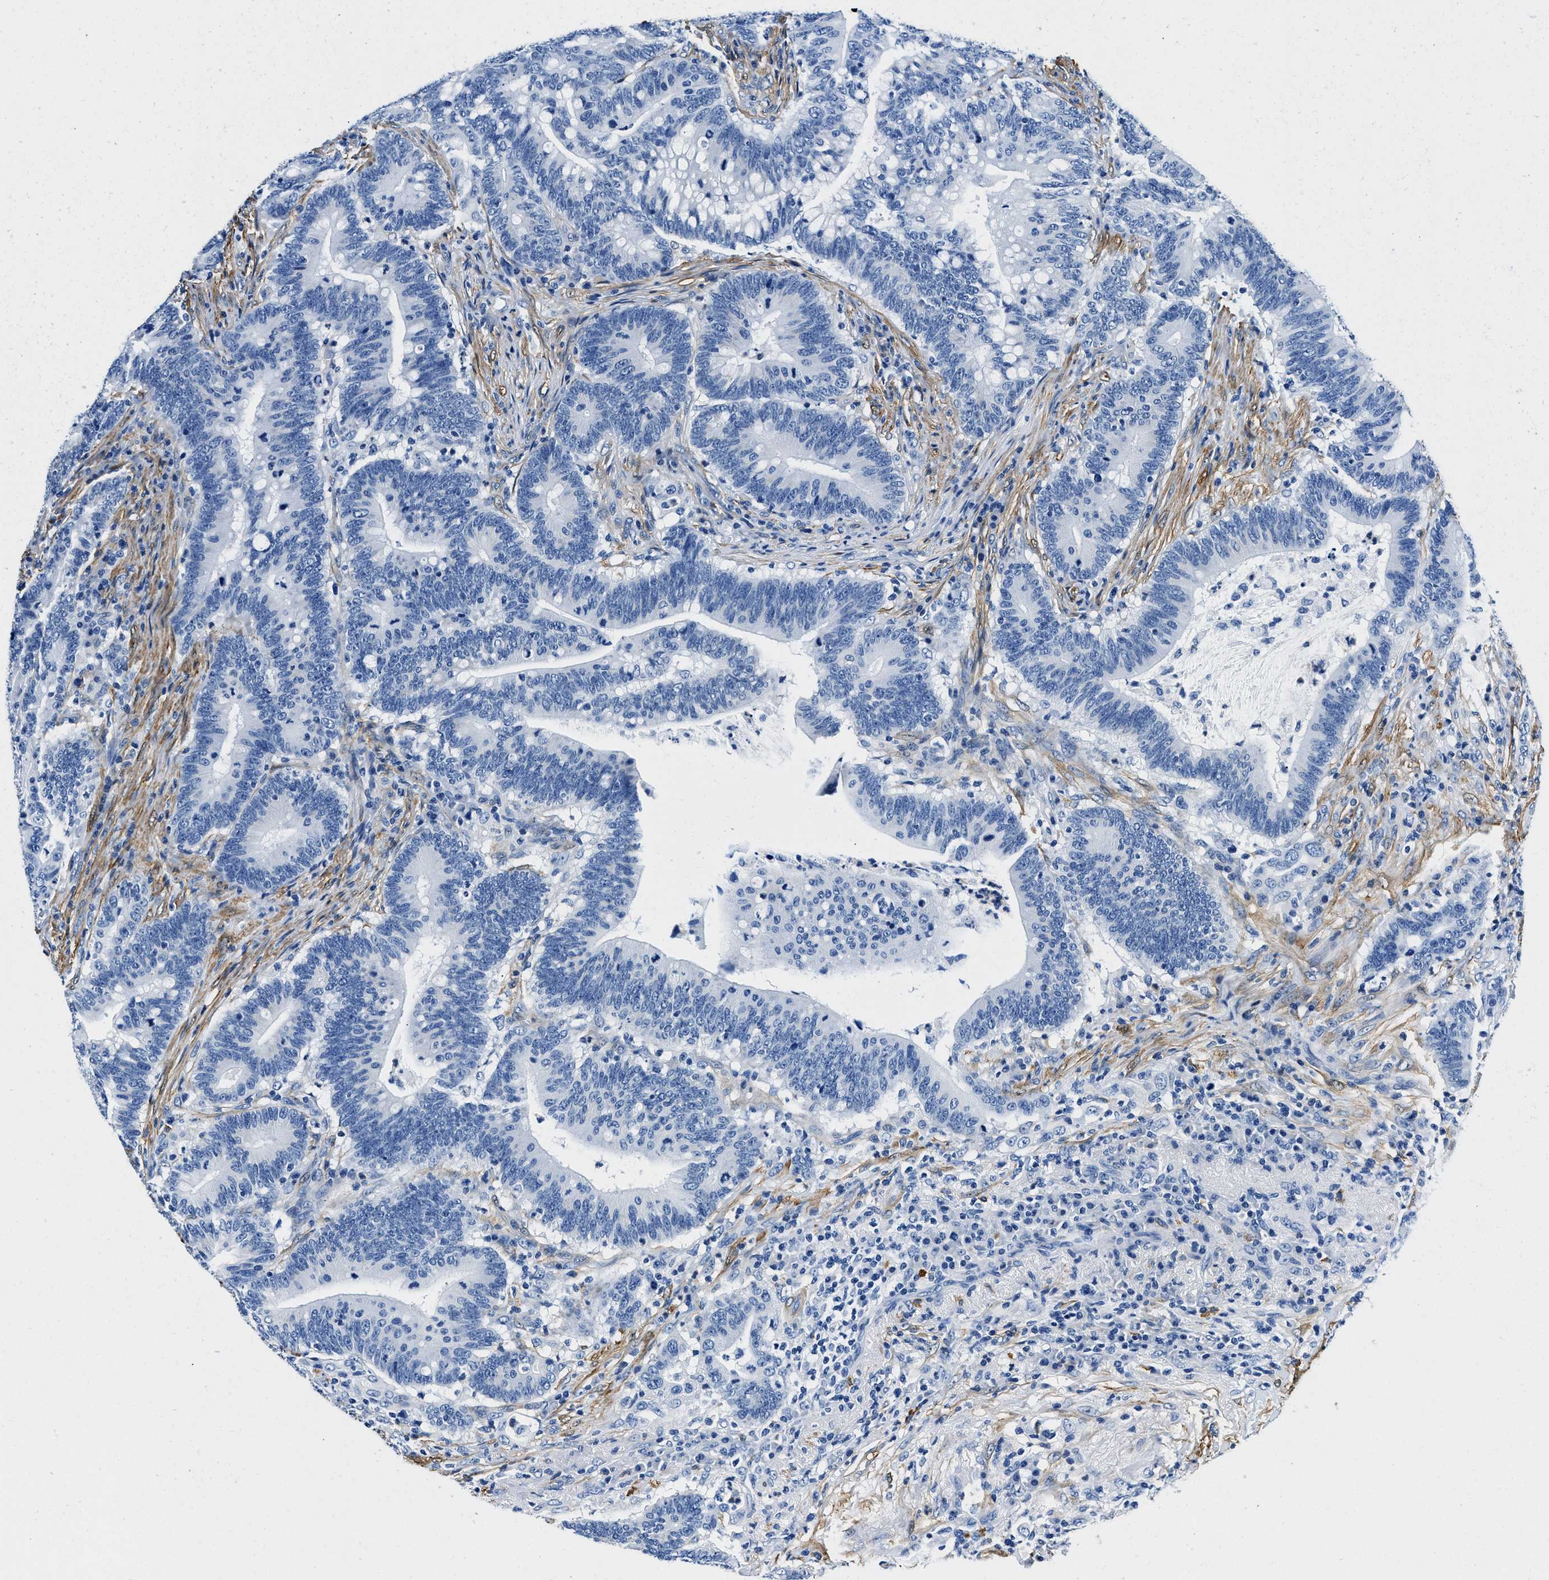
{"staining": {"intensity": "negative", "quantity": "none", "location": "none"}, "tissue": "colorectal cancer", "cell_type": "Tumor cells", "image_type": "cancer", "snomed": [{"axis": "morphology", "description": "Normal tissue, NOS"}, {"axis": "morphology", "description": "Adenocarcinoma, NOS"}, {"axis": "topography", "description": "Colon"}], "caption": "Protein analysis of colorectal cancer (adenocarcinoma) exhibits no significant expression in tumor cells. The staining is performed using DAB (3,3'-diaminobenzidine) brown chromogen with nuclei counter-stained in using hematoxylin.", "gene": "TEX261", "patient": {"sex": "female", "age": 66}}